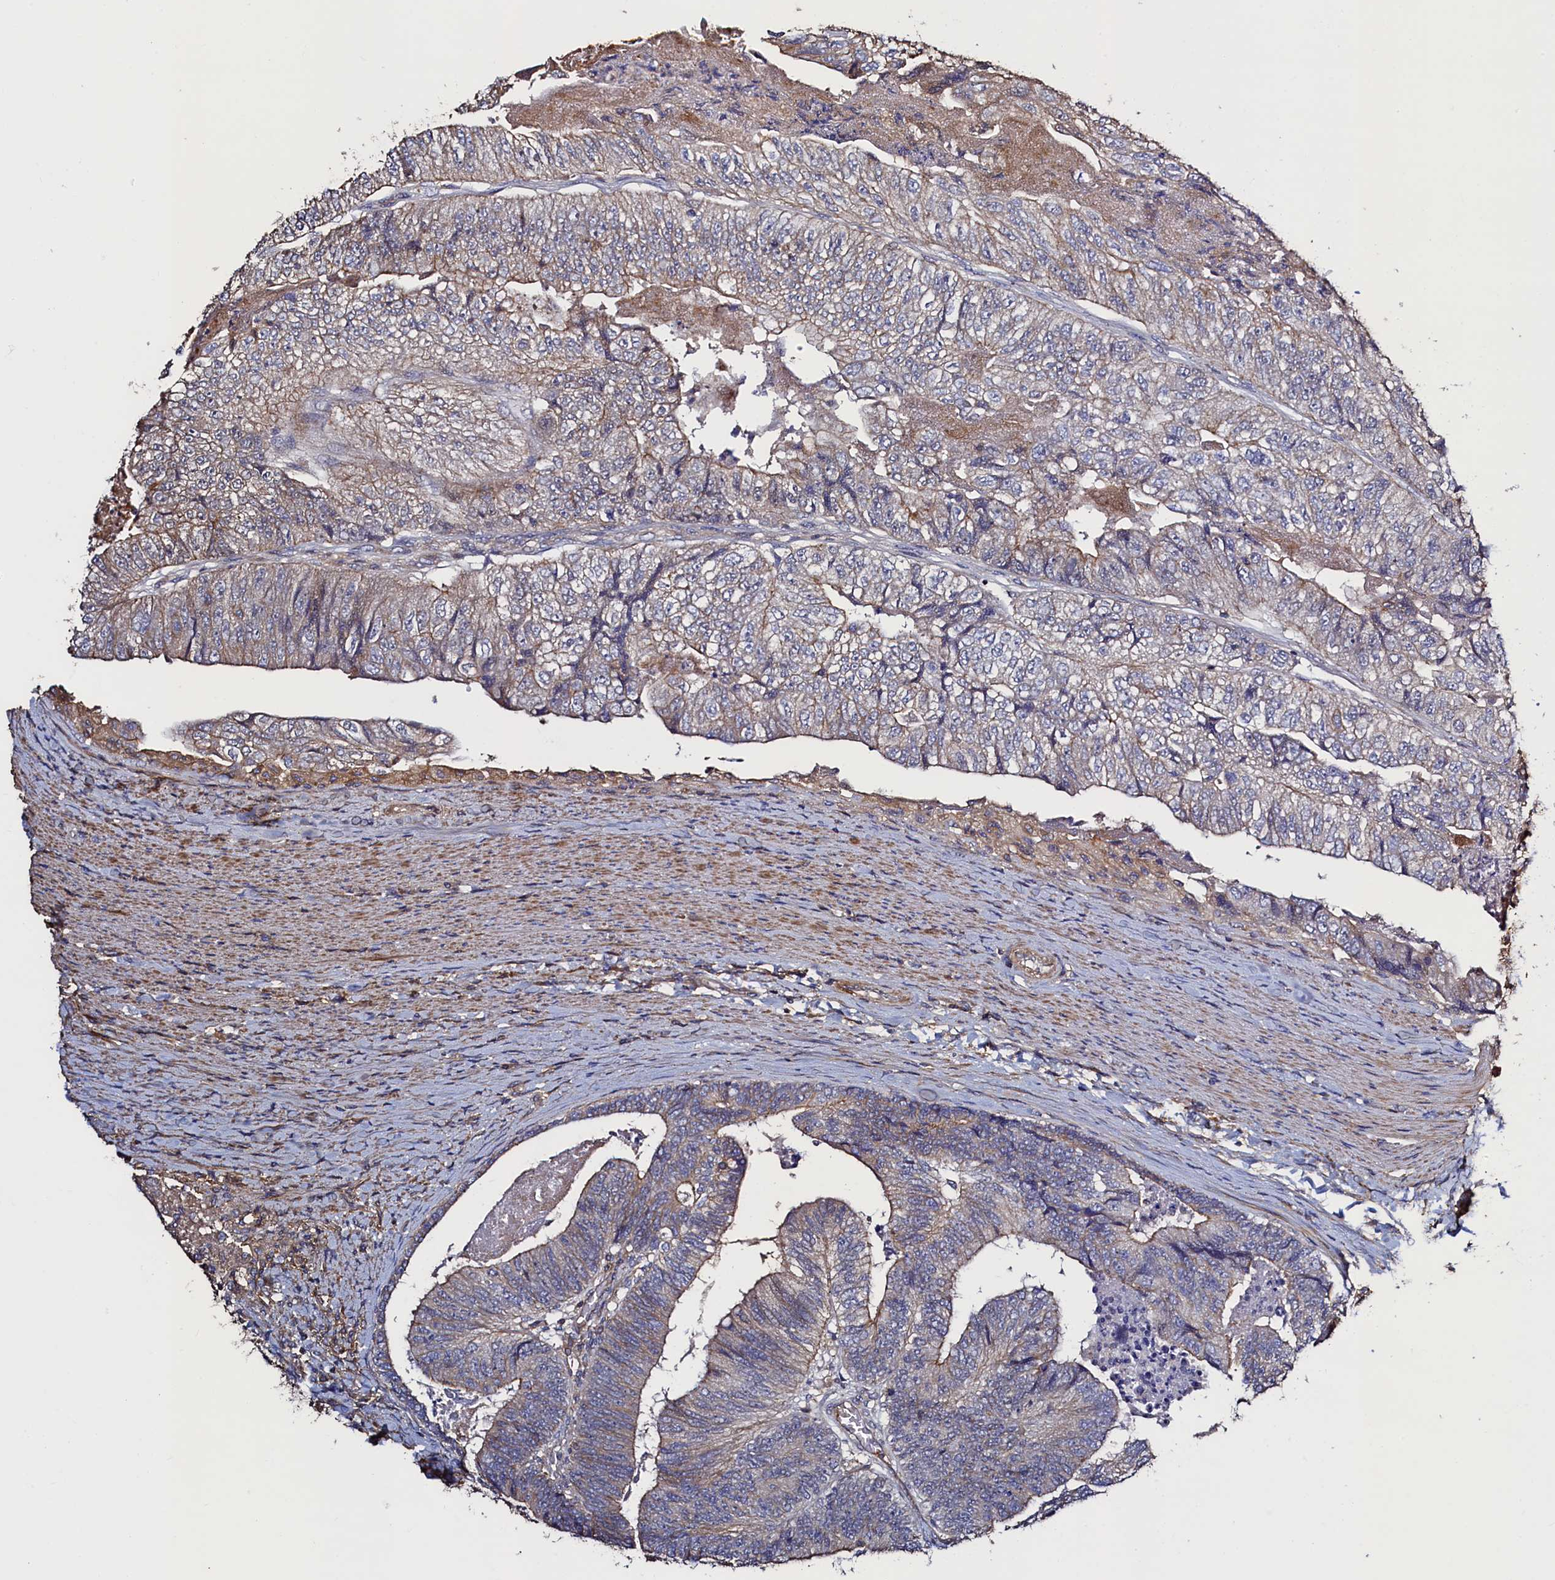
{"staining": {"intensity": "weak", "quantity": "<25%", "location": "cytoplasmic/membranous"}, "tissue": "colorectal cancer", "cell_type": "Tumor cells", "image_type": "cancer", "snomed": [{"axis": "morphology", "description": "Adenocarcinoma, NOS"}, {"axis": "topography", "description": "Colon"}], "caption": "Tumor cells show no significant protein expression in colorectal adenocarcinoma. Brightfield microscopy of immunohistochemistry stained with DAB (3,3'-diaminobenzidine) (brown) and hematoxylin (blue), captured at high magnification.", "gene": "DUOXA1", "patient": {"sex": "female", "age": 67}}